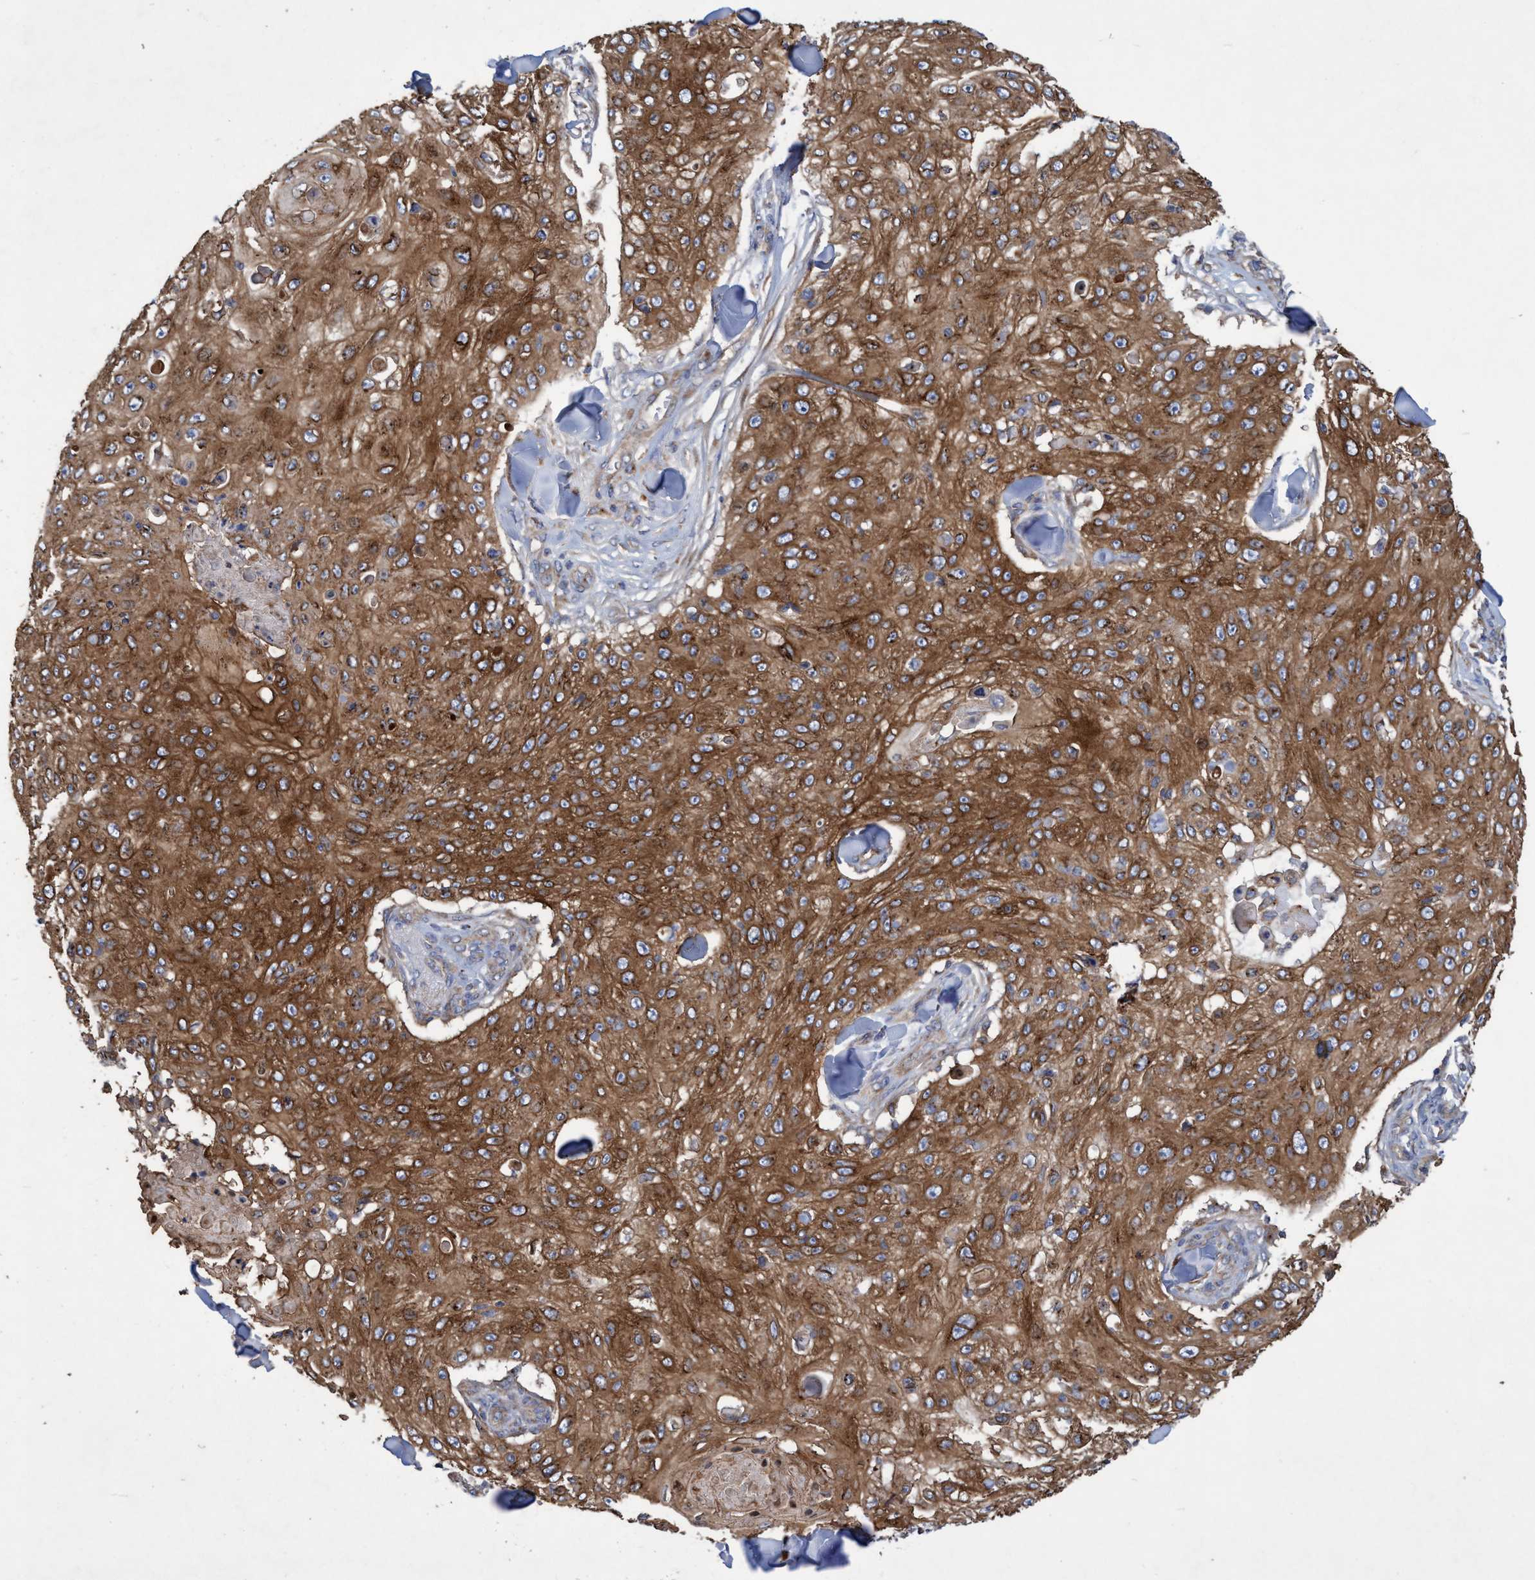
{"staining": {"intensity": "strong", "quantity": ">75%", "location": "cytoplasmic/membranous"}, "tissue": "skin cancer", "cell_type": "Tumor cells", "image_type": "cancer", "snomed": [{"axis": "morphology", "description": "Squamous cell carcinoma, NOS"}, {"axis": "topography", "description": "Skin"}], "caption": "Immunohistochemical staining of human skin squamous cell carcinoma reveals high levels of strong cytoplasmic/membranous protein staining in approximately >75% of tumor cells. (DAB IHC, brown staining for protein, blue staining for nuclei).", "gene": "BICD2", "patient": {"sex": "male", "age": 86}}